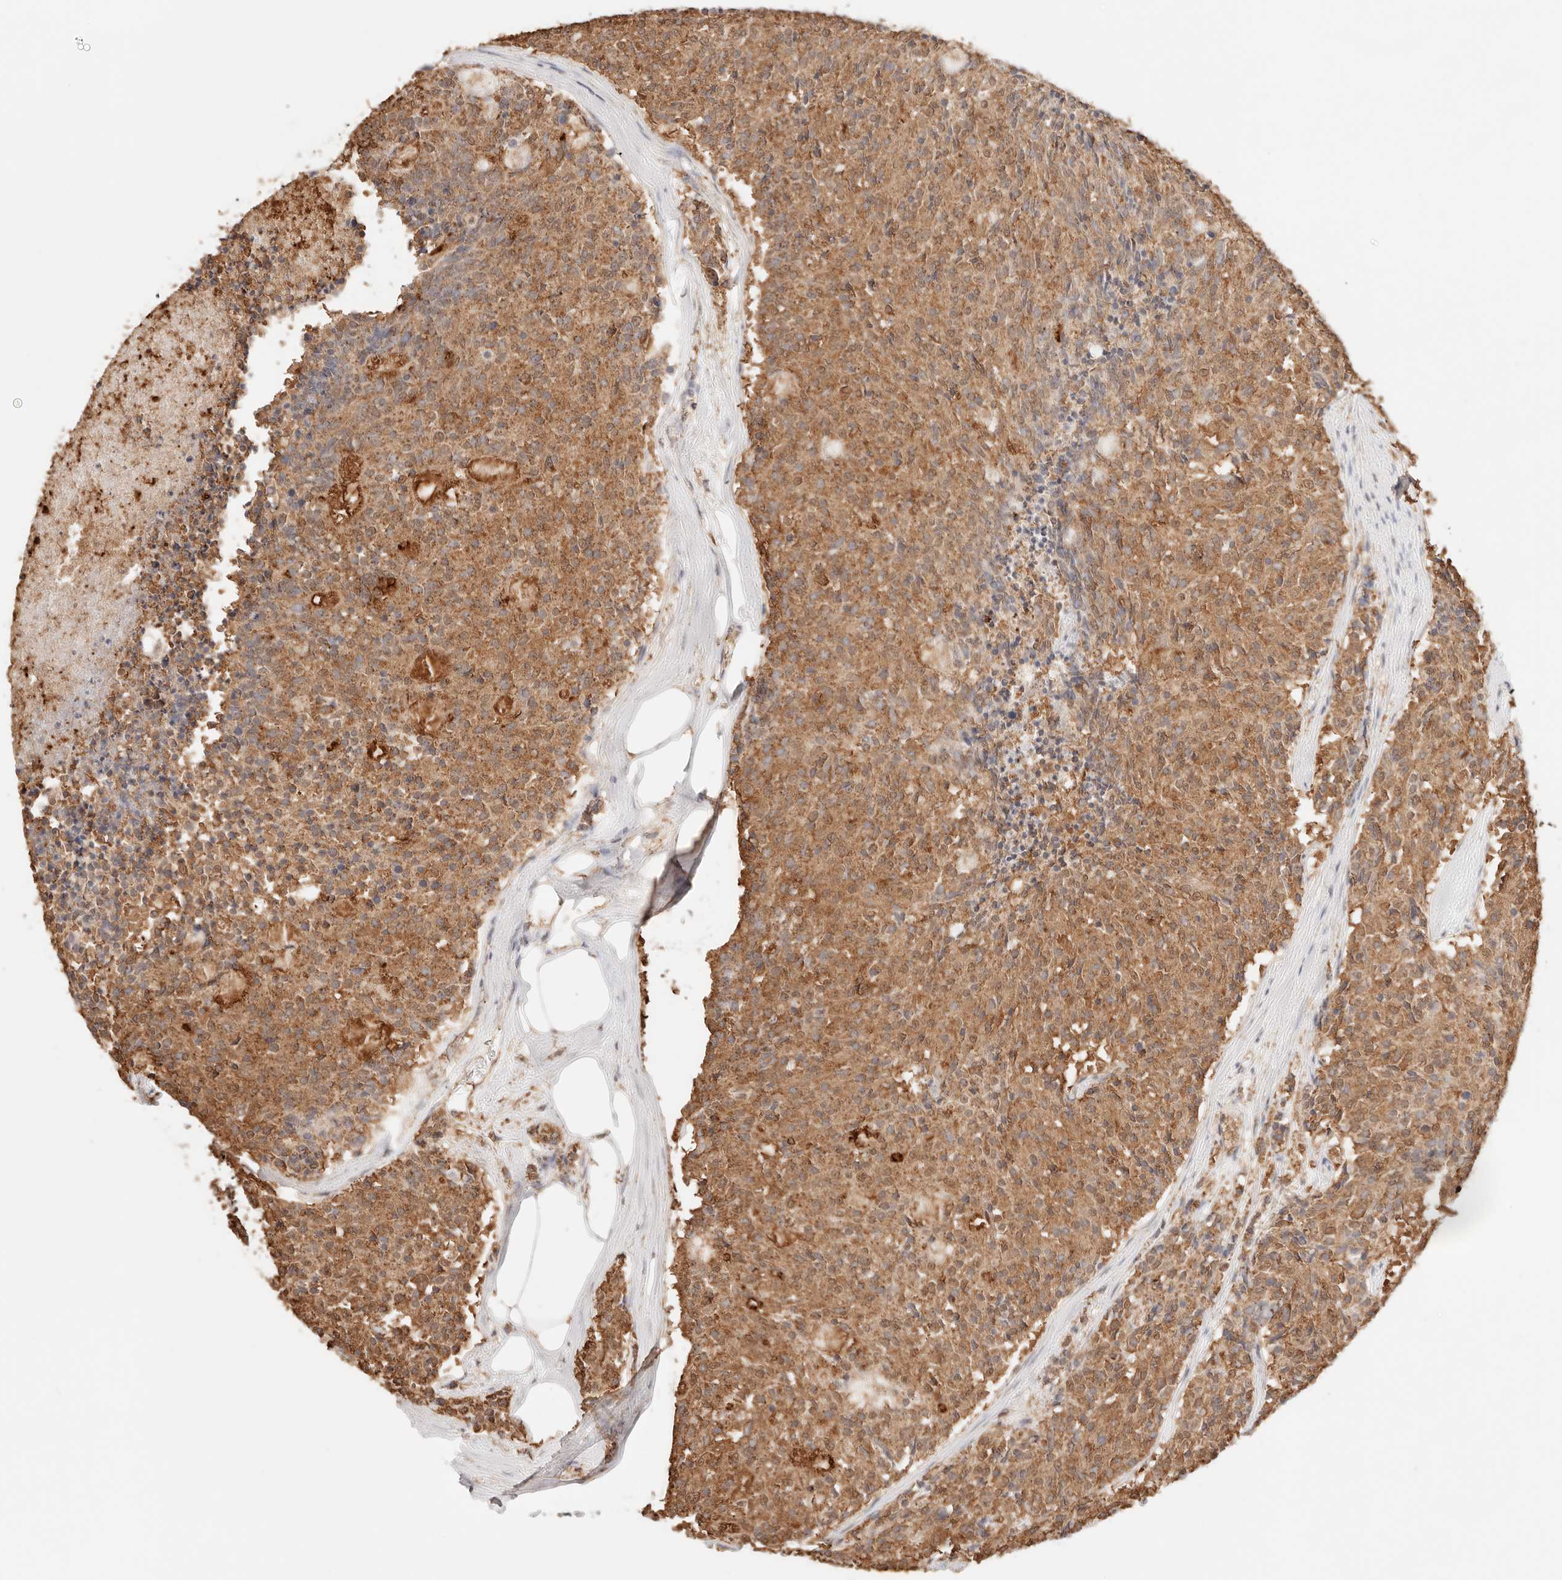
{"staining": {"intensity": "moderate", "quantity": ">75%", "location": "cytoplasmic/membranous"}, "tissue": "carcinoid", "cell_type": "Tumor cells", "image_type": "cancer", "snomed": [{"axis": "morphology", "description": "Carcinoid, malignant, NOS"}, {"axis": "topography", "description": "Pancreas"}], "caption": "Carcinoid (malignant) stained with a protein marker displays moderate staining in tumor cells.", "gene": "IL1R2", "patient": {"sex": "female", "age": 54}}